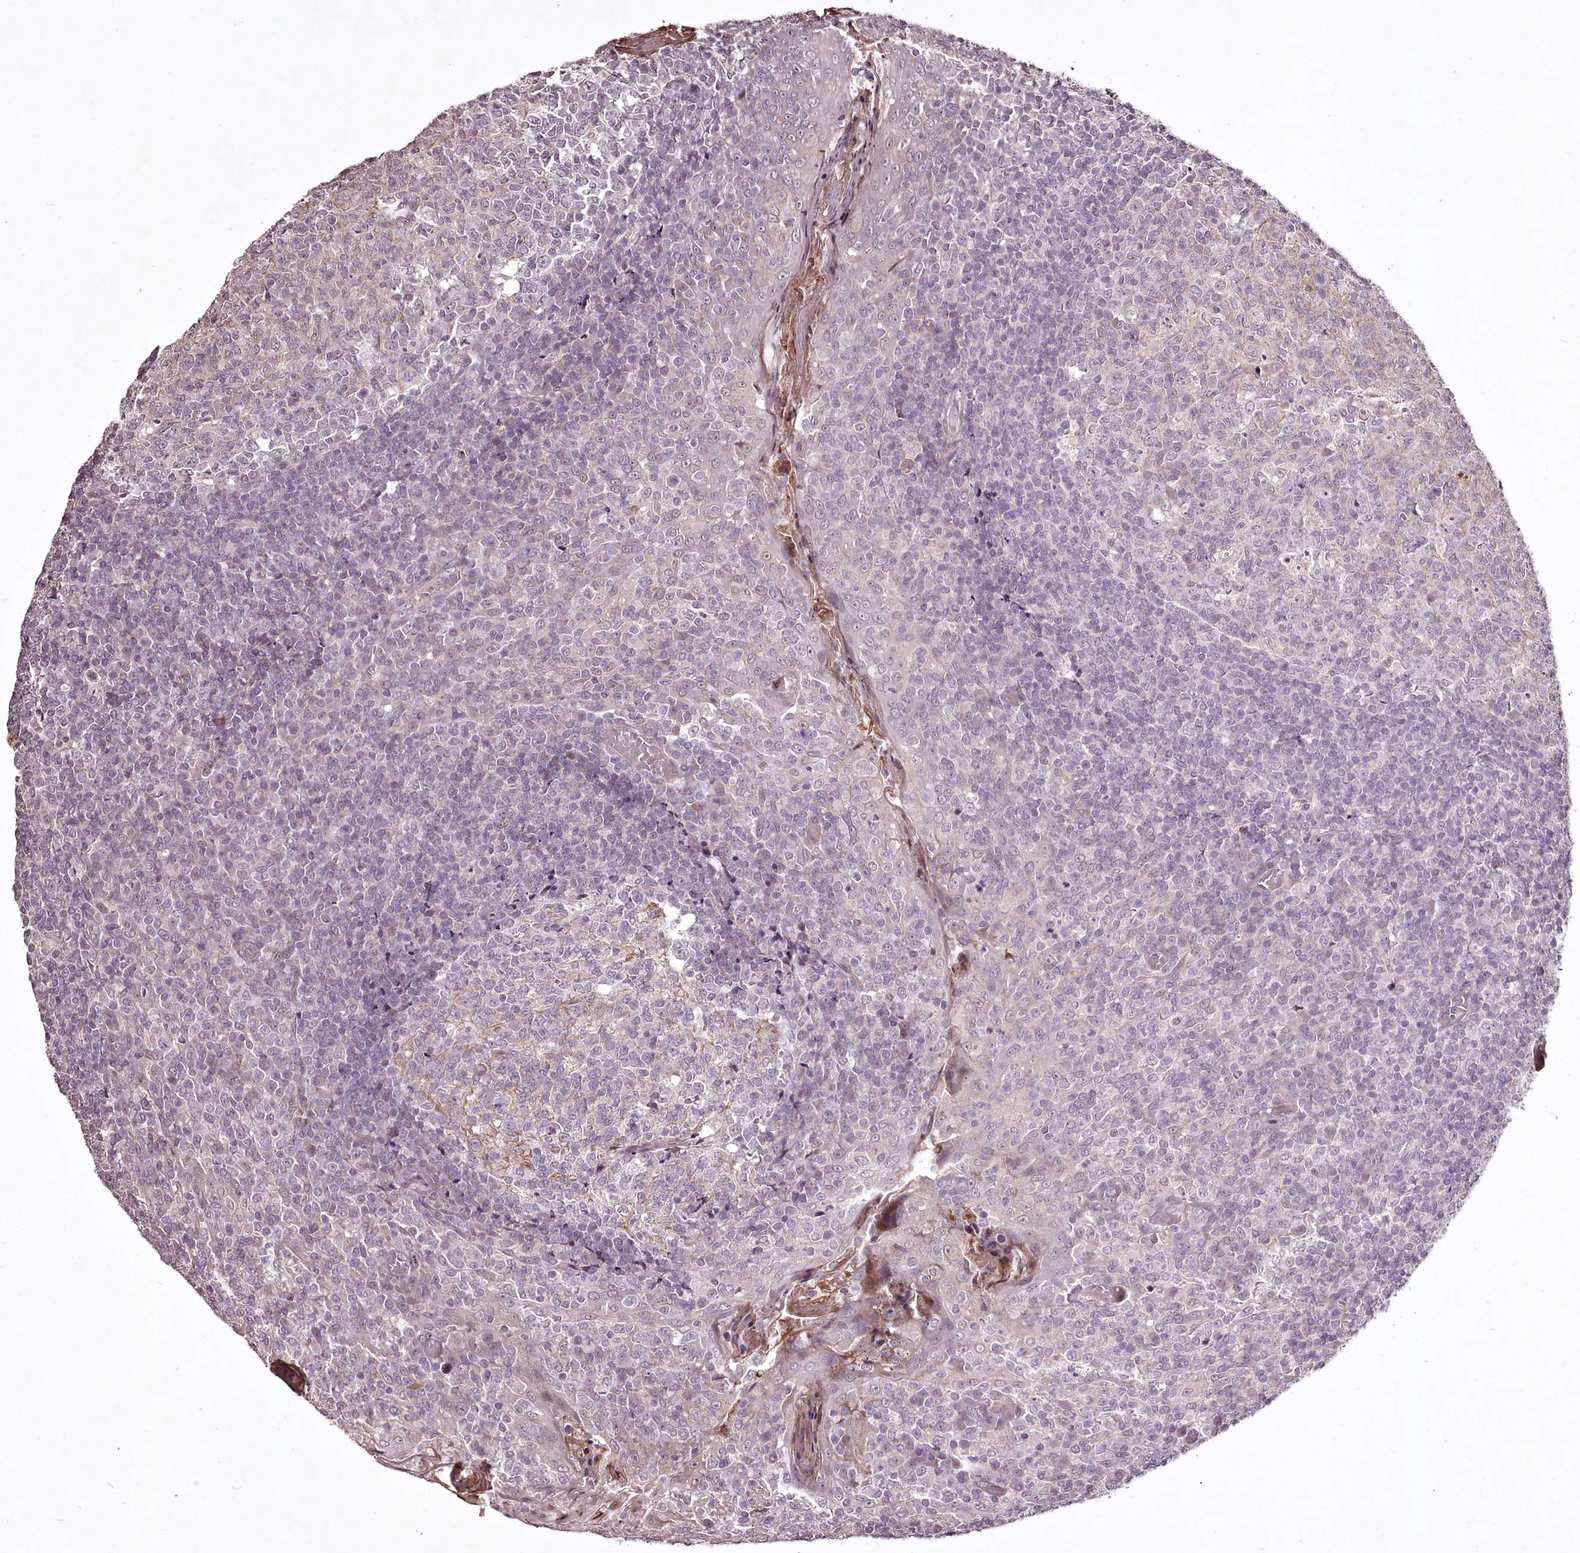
{"staining": {"intensity": "negative", "quantity": "none", "location": "none"}, "tissue": "tonsil", "cell_type": "Germinal center cells", "image_type": "normal", "snomed": [{"axis": "morphology", "description": "Normal tissue, NOS"}, {"axis": "topography", "description": "Tonsil"}], "caption": "IHC photomicrograph of benign human tonsil stained for a protein (brown), which displays no positivity in germinal center cells.", "gene": "ADRA1D", "patient": {"sex": "female", "age": 19}}